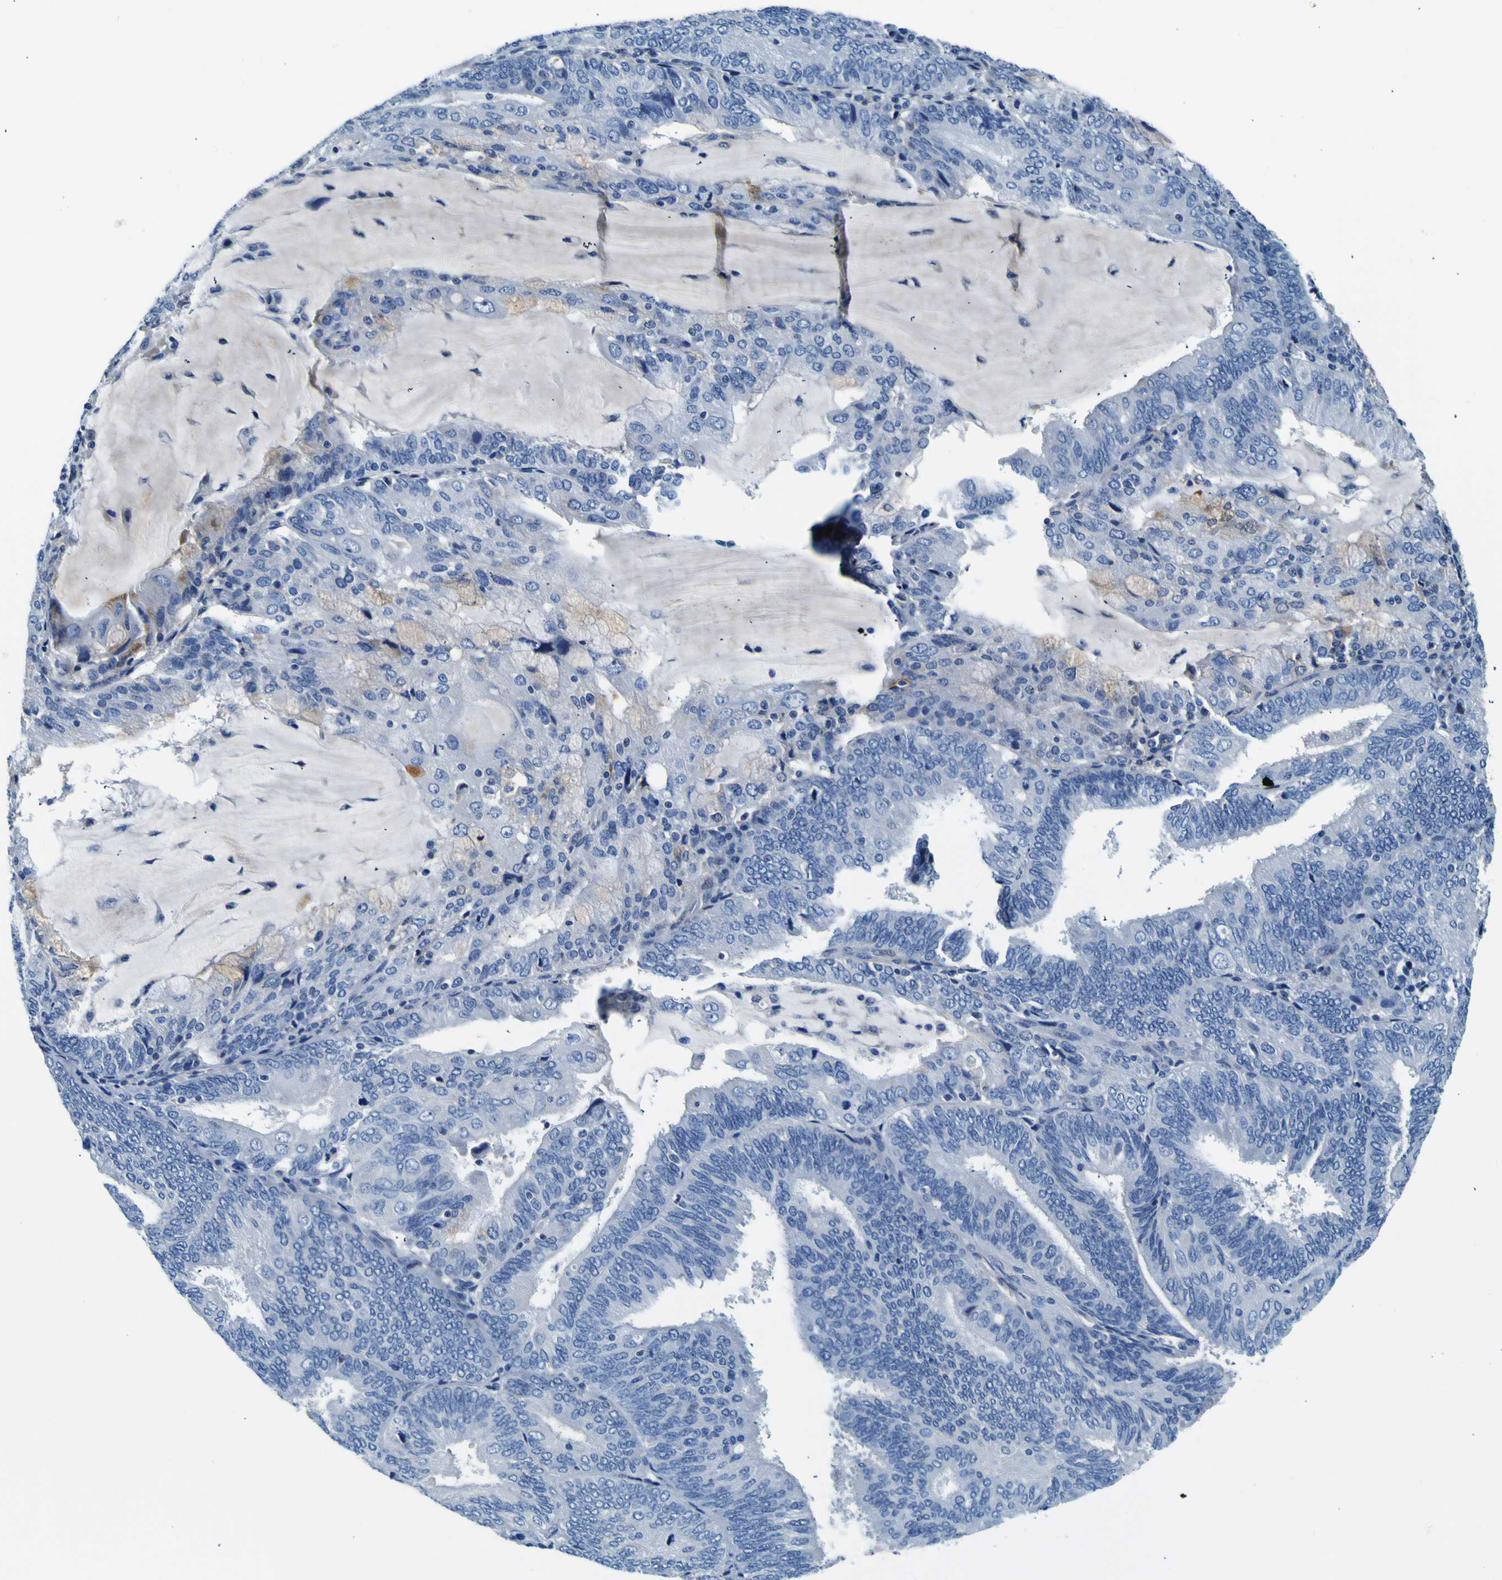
{"staining": {"intensity": "moderate", "quantity": "<25%", "location": "cytoplasmic/membranous"}, "tissue": "endometrial cancer", "cell_type": "Tumor cells", "image_type": "cancer", "snomed": [{"axis": "morphology", "description": "Adenocarcinoma, NOS"}, {"axis": "topography", "description": "Endometrium"}], "caption": "The micrograph displays immunohistochemical staining of adenocarcinoma (endometrial). There is moderate cytoplasmic/membranous positivity is identified in about <25% of tumor cells.", "gene": "ADGRA2", "patient": {"sex": "female", "age": 81}}